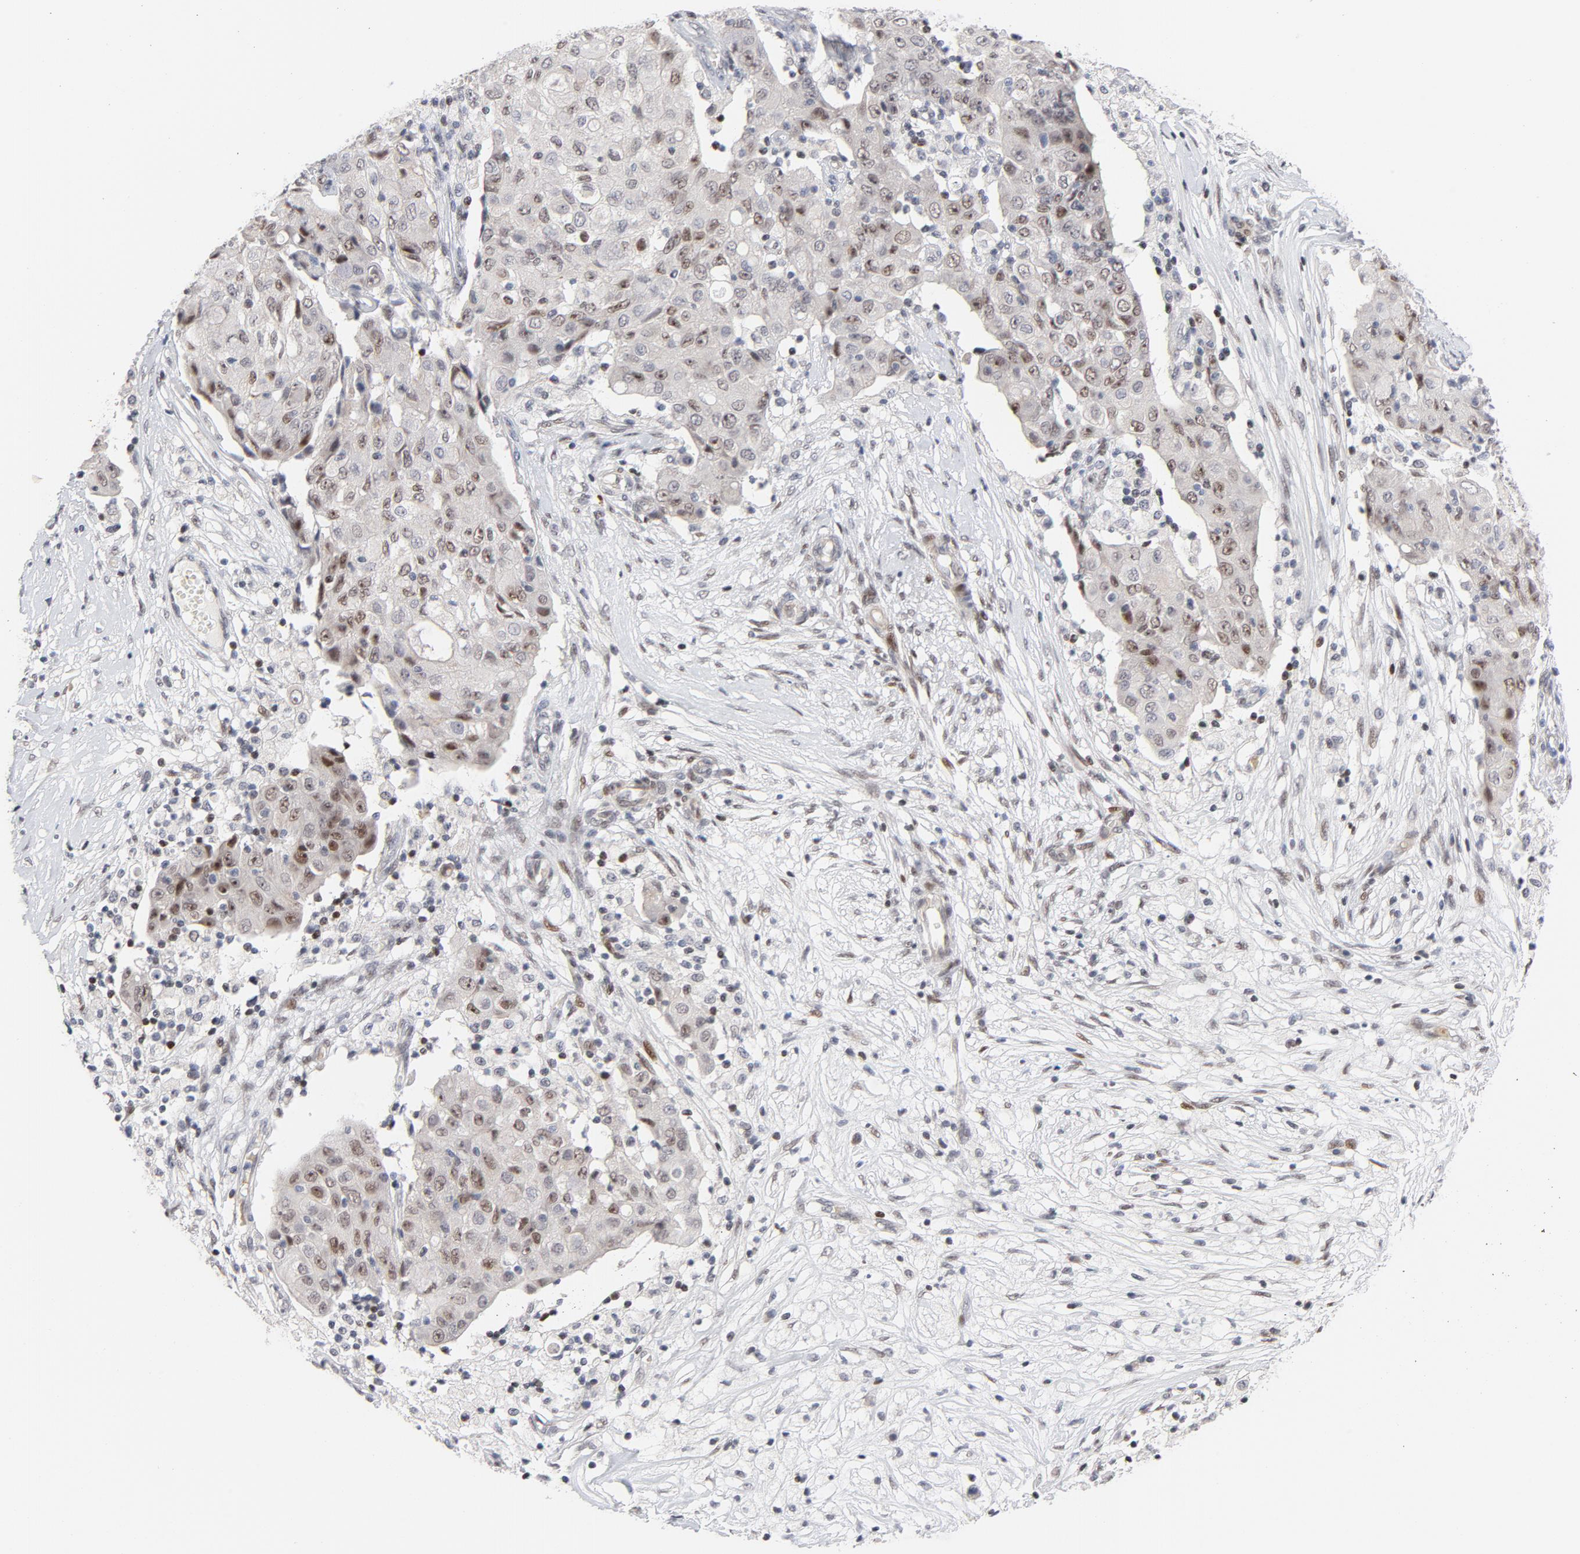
{"staining": {"intensity": "weak", "quantity": "<25%", "location": "nuclear"}, "tissue": "ovarian cancer", "cell_type": "Tumor cells", "image_type": "cancer", "snomed": [{"axis": "morphology", "description": "Carcinoma, endometroid"}, {"axis": "topography", "description": "Ovary"}], "caption": "Immunohistochemistry micrograph of ovarian endometroid carcinoma stained for a protein (brown), which reveals no positivity in tumor cells.", "gene": "NFIC", "patient": {"sex": "female", "age": 42}}